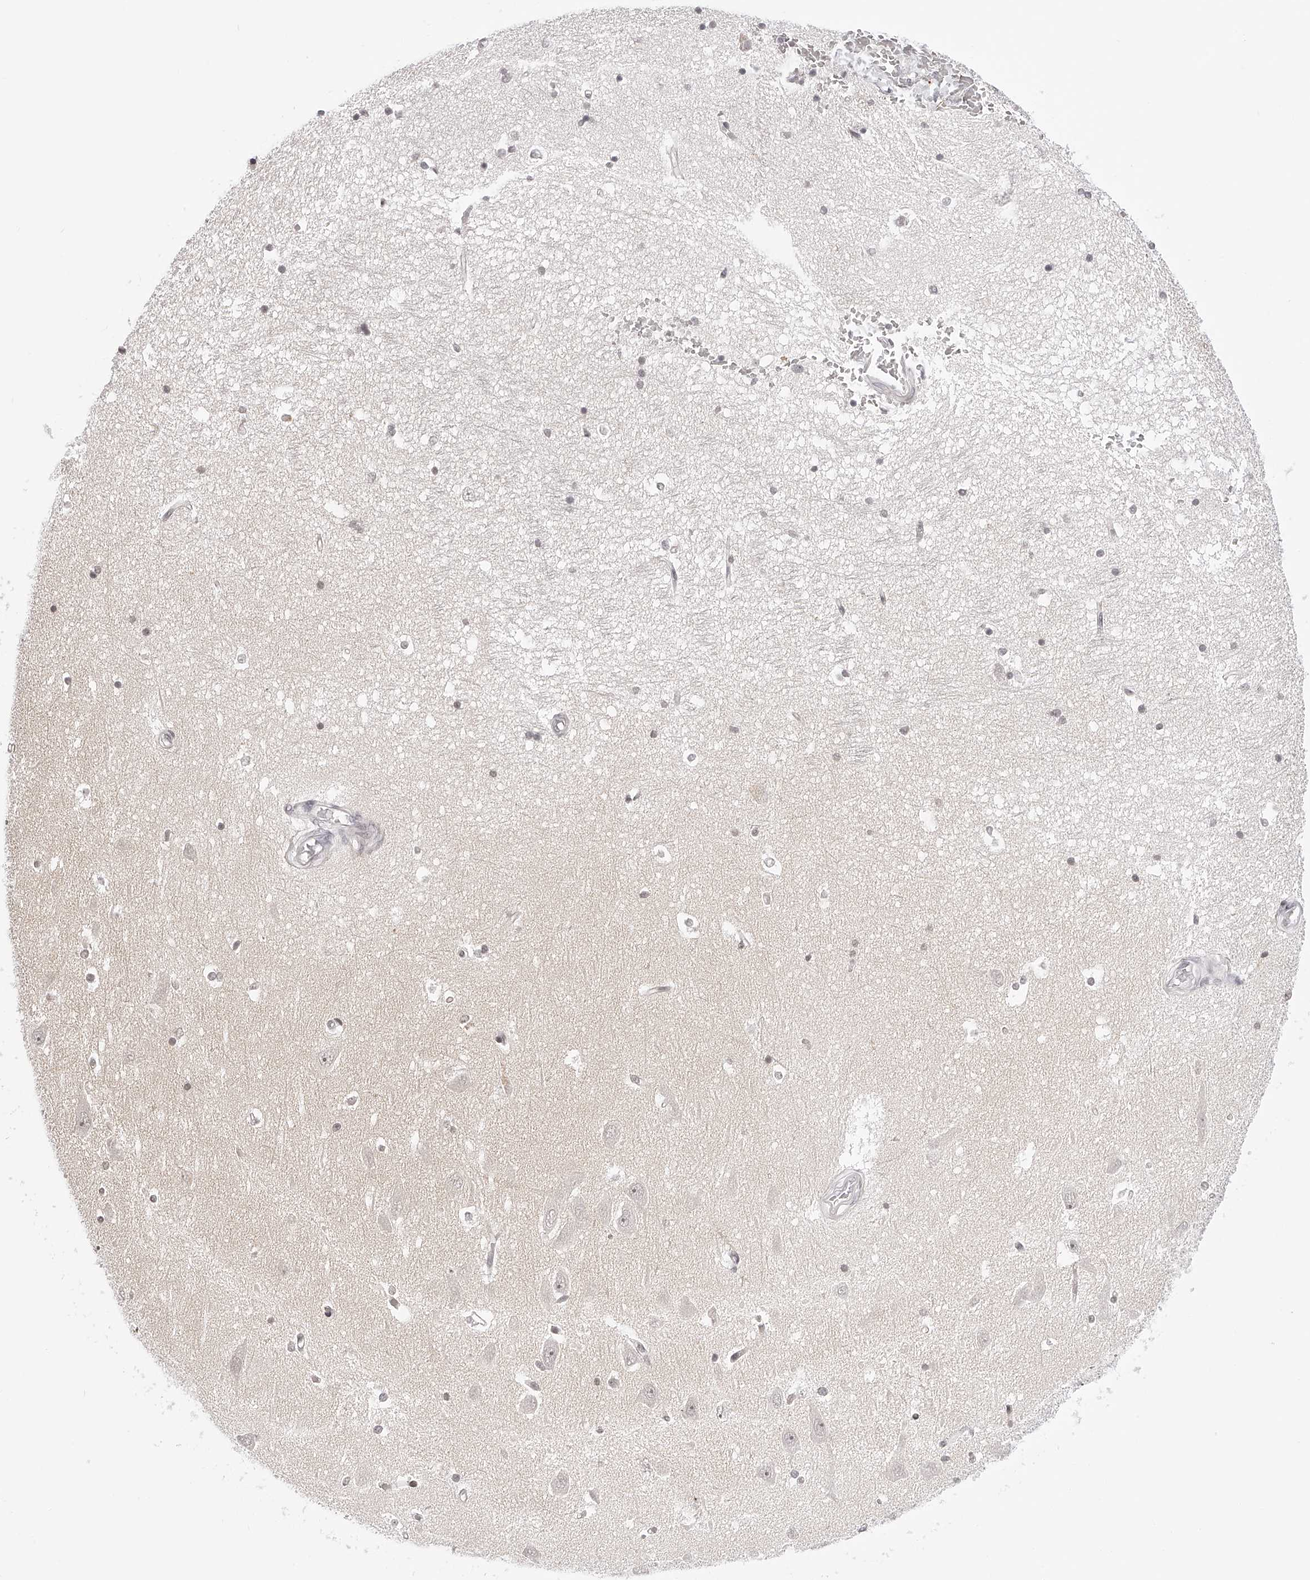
{"staining": {"intensity": "negative", "quantity": "none", "location": "none"}, "tissue": "hippocampus", "cell_type": "Glial cells", "image_type": "normal", "snomed": [{"axis": "morphology", "description": "Normal tissue, NOS"}, {"axis": "topography", "description": "Hippocampus"}], "caption": "Immunohistochemistry micrograph of benign hippocampus: hippocampus stained with DAB (3,3'-diaminobenzidine) exhibits no significant protein staining in glial cells.", "gene": "PLEKHG1", "patient": {"sex": "male", "age": 45}}